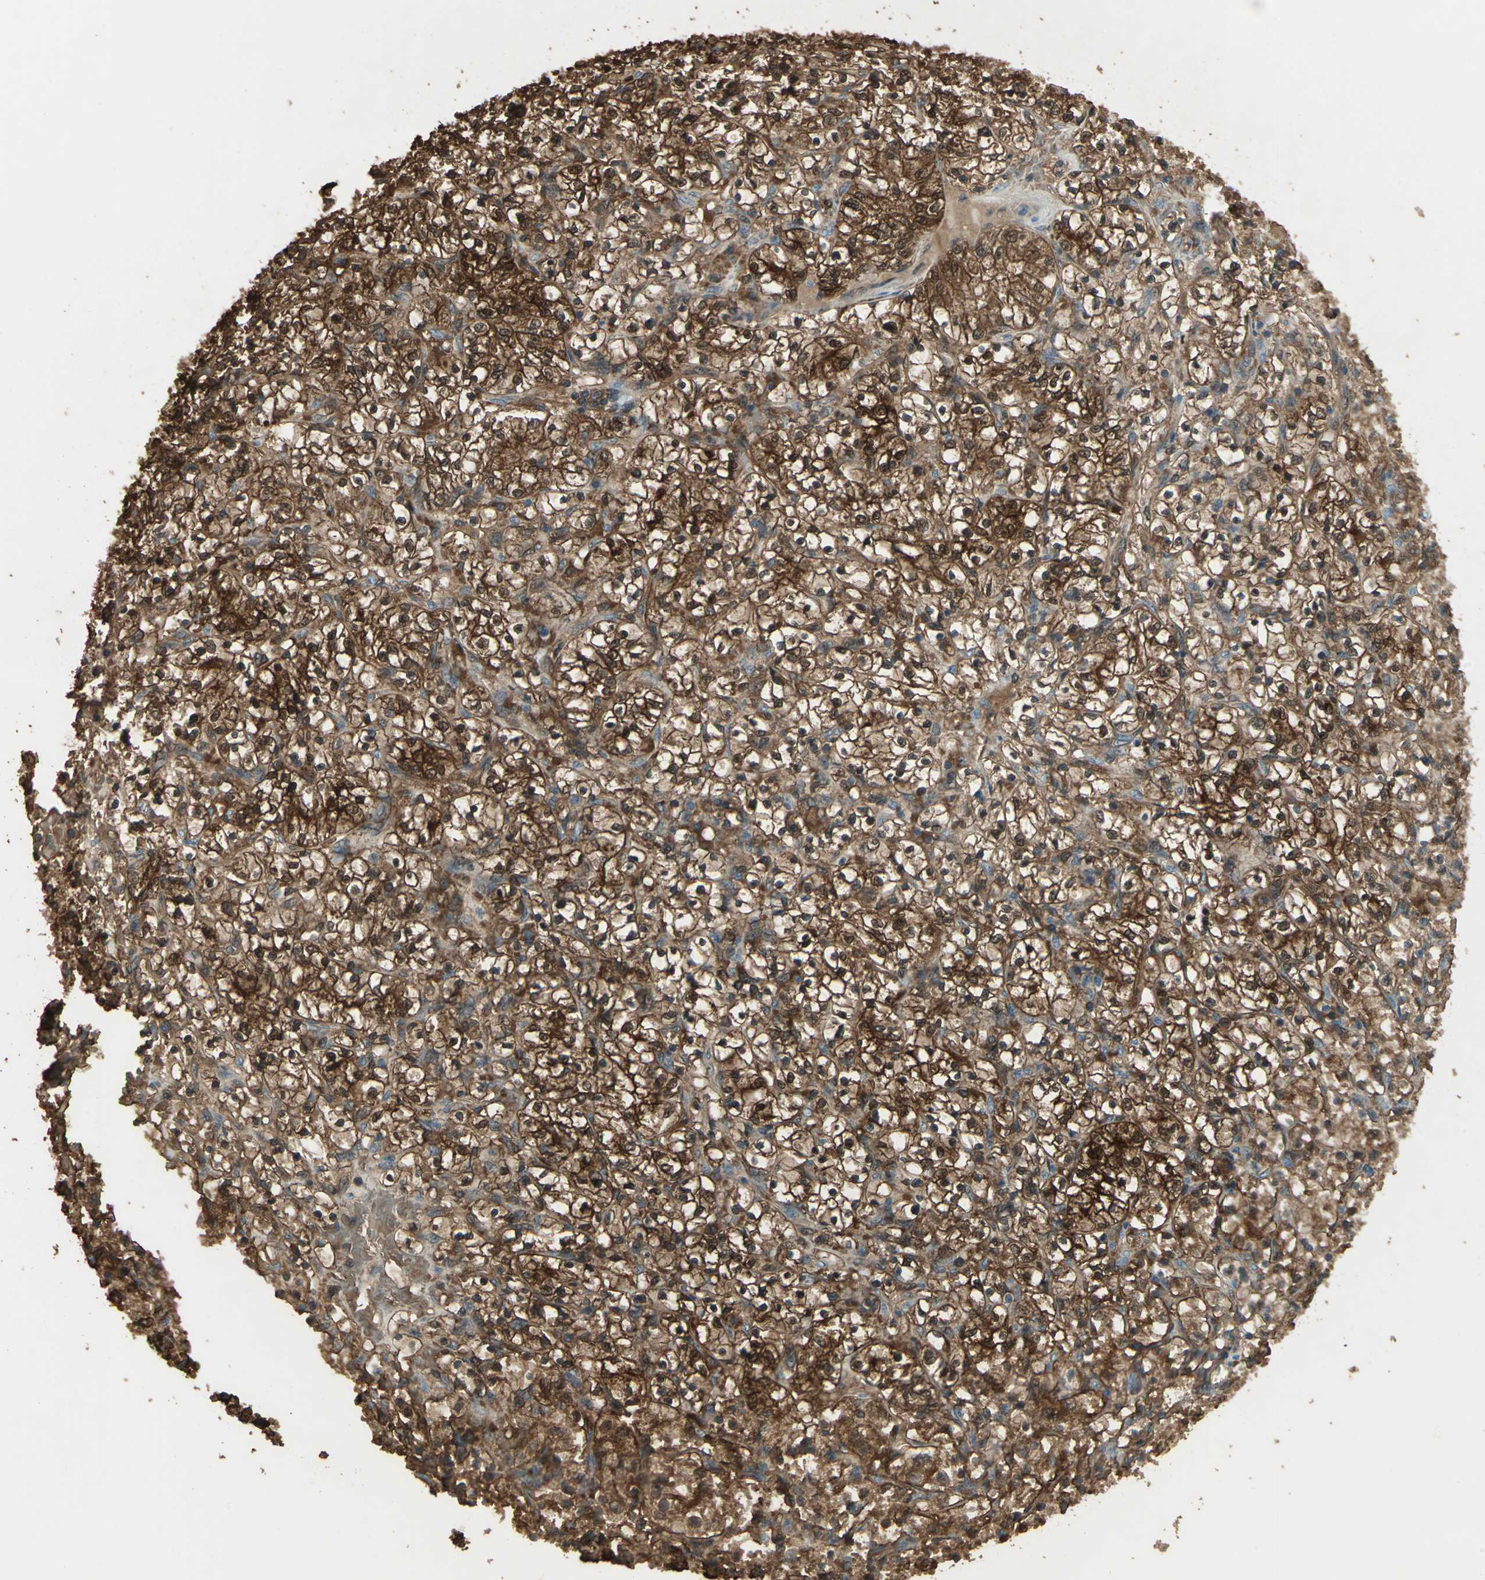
{"staining": {"intensity": "strong", "quantity": ">75%", "location": "cytoplasmic/membranous,nuclear"}, "tissue": "renal cancer", "cell_type": "Tumor cells", "image_type": "cancer", "snomed": [{"axis": "morphology", "description": "Adenocarcinoma, NOS"}, {"axis": "topography", "description": "Kidney"}], "caption": "Tumor cells exhibit high levels of strong cytoplasmic/membranous and nuclear positivity in approximately >75% of cells in adenocarcinoma (renal).", "gene": "DDAH1", "patient": {"sex": "female", "age": 69}}